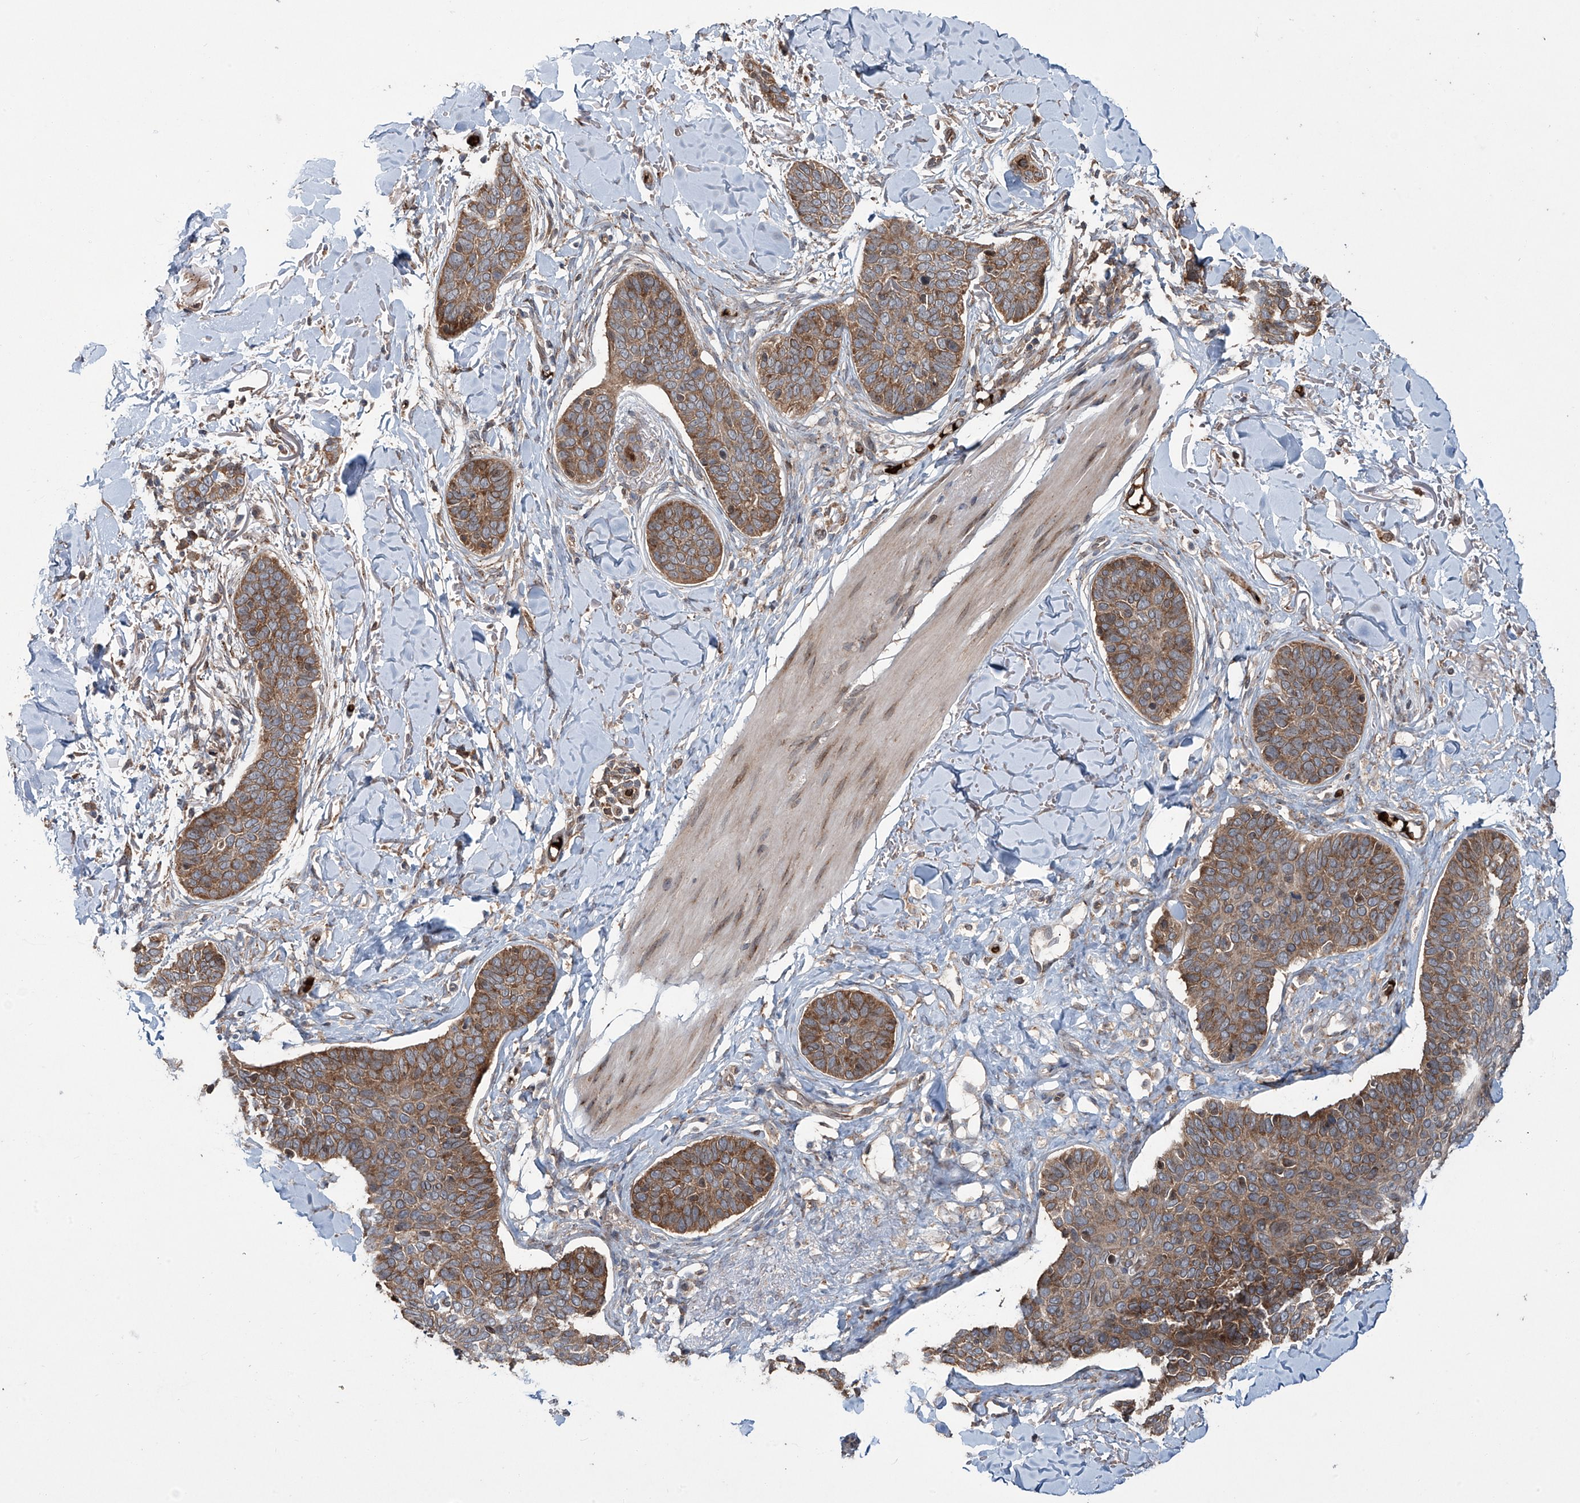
{"staining": {"intensity": "moderate", "quantity": ">75%", "location": "cytoplasmic/membranous"}, "tissue": "skin cancer", "cell_type": "Tumor cells", "image_type": "cancer", "snomed": [{"axis": "morphology", "description": "Basal cell carcinoma"}, {"axis": "topography", "description": "Skin"}], "caption": "Immunohistochemical staining of skin cancer shows medium levels of moderate cytoplasmic/membranous protein positivity in about >75% of tumor cells.", "gene": "ZDHHC9", "patient": {"sex": "male", "age": 85}}